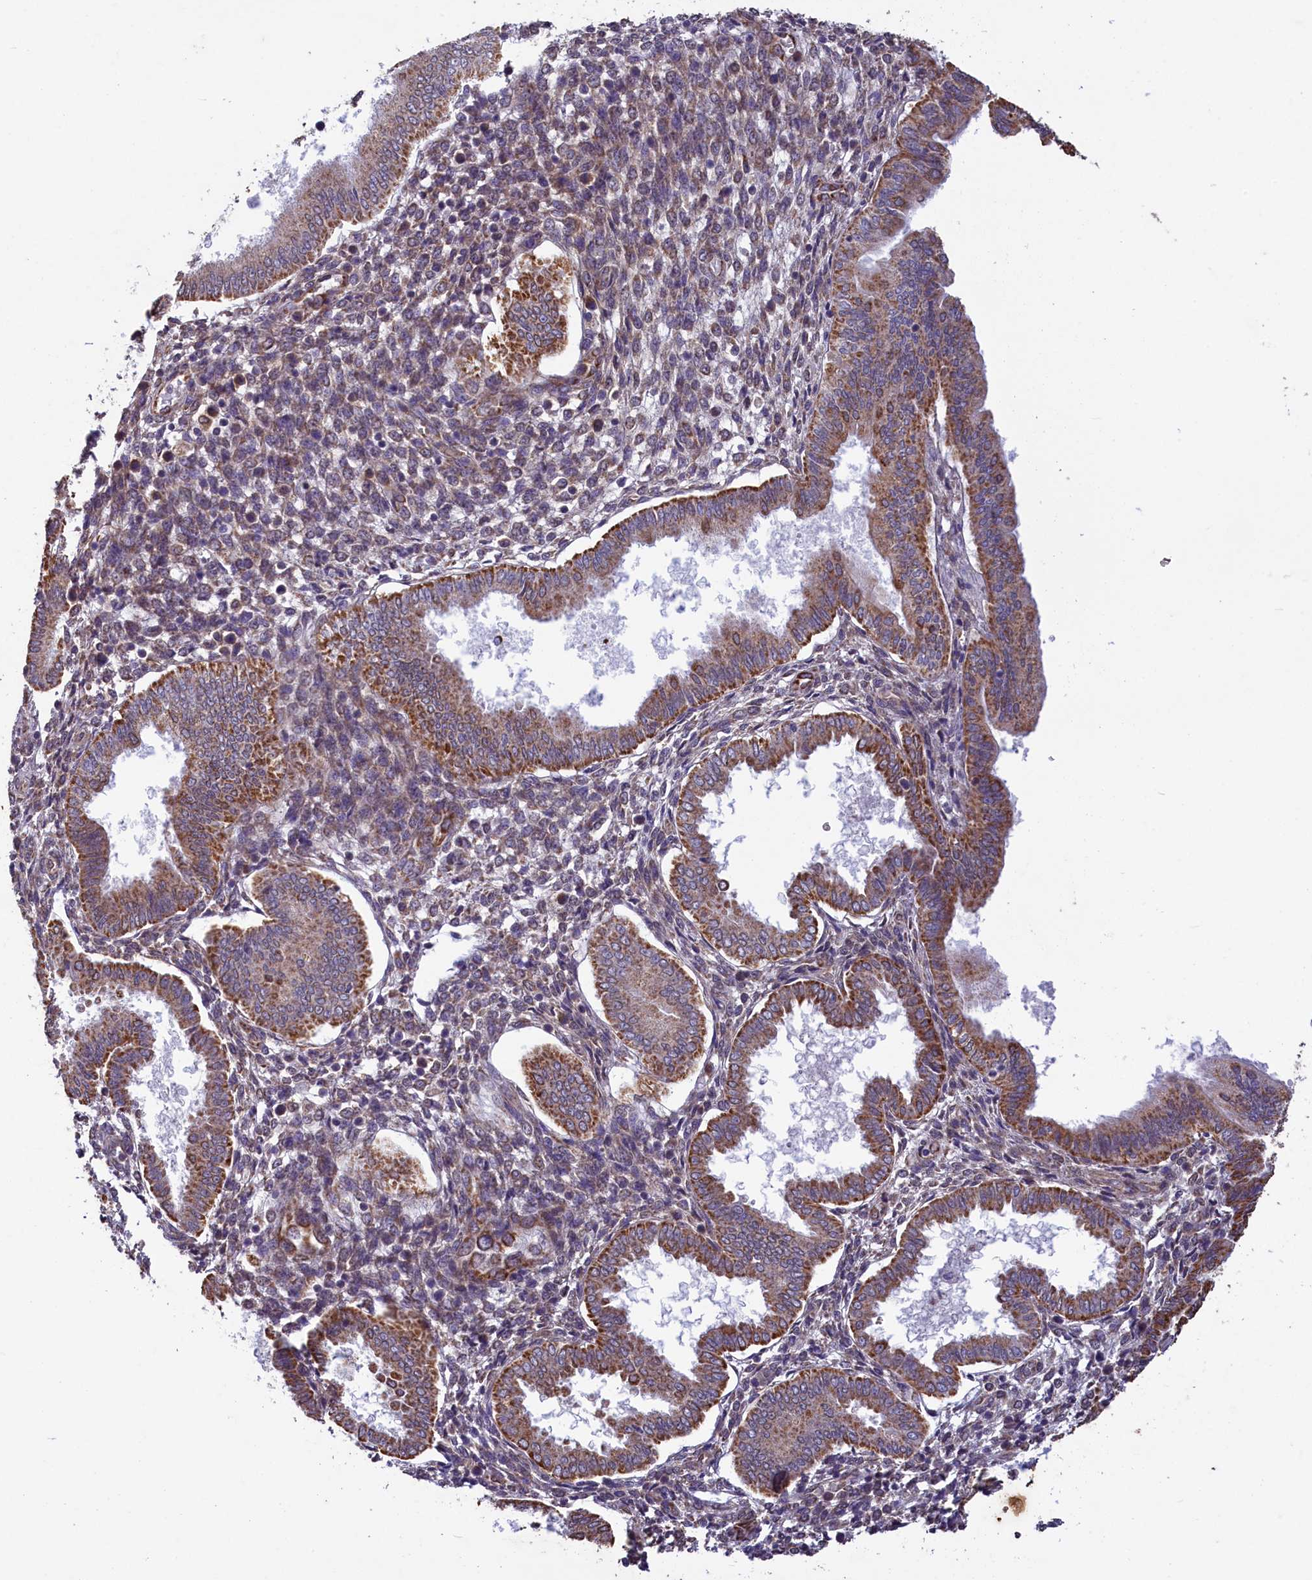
{"staining": {"intensity": "weak", "quantity": "25%-75%", "location": "cytoplasmic/membranous"}, "tissue": "endometrium", "cell_type": "Cells in endometrial stroma", "image_type": "normal", "snomed": [{"axis": "morphology", "description": "Normal tissue, NOS"}, {"axis": "topography", "description": "Endometrium"}], "caption": "Endometrium stained with immunohistochemistry displays weak cytoplasmic/membranous staining in approximately 25%-75% of cells in endometrial stroma. (Stains: DAB (3,3'-diaminobenzidine) in brown, nuclei in blue, Microscopy: brightfield microscopy at high magnification).", "gene": "ACAD8", "patient": {"sex": "female", "age": 24}}